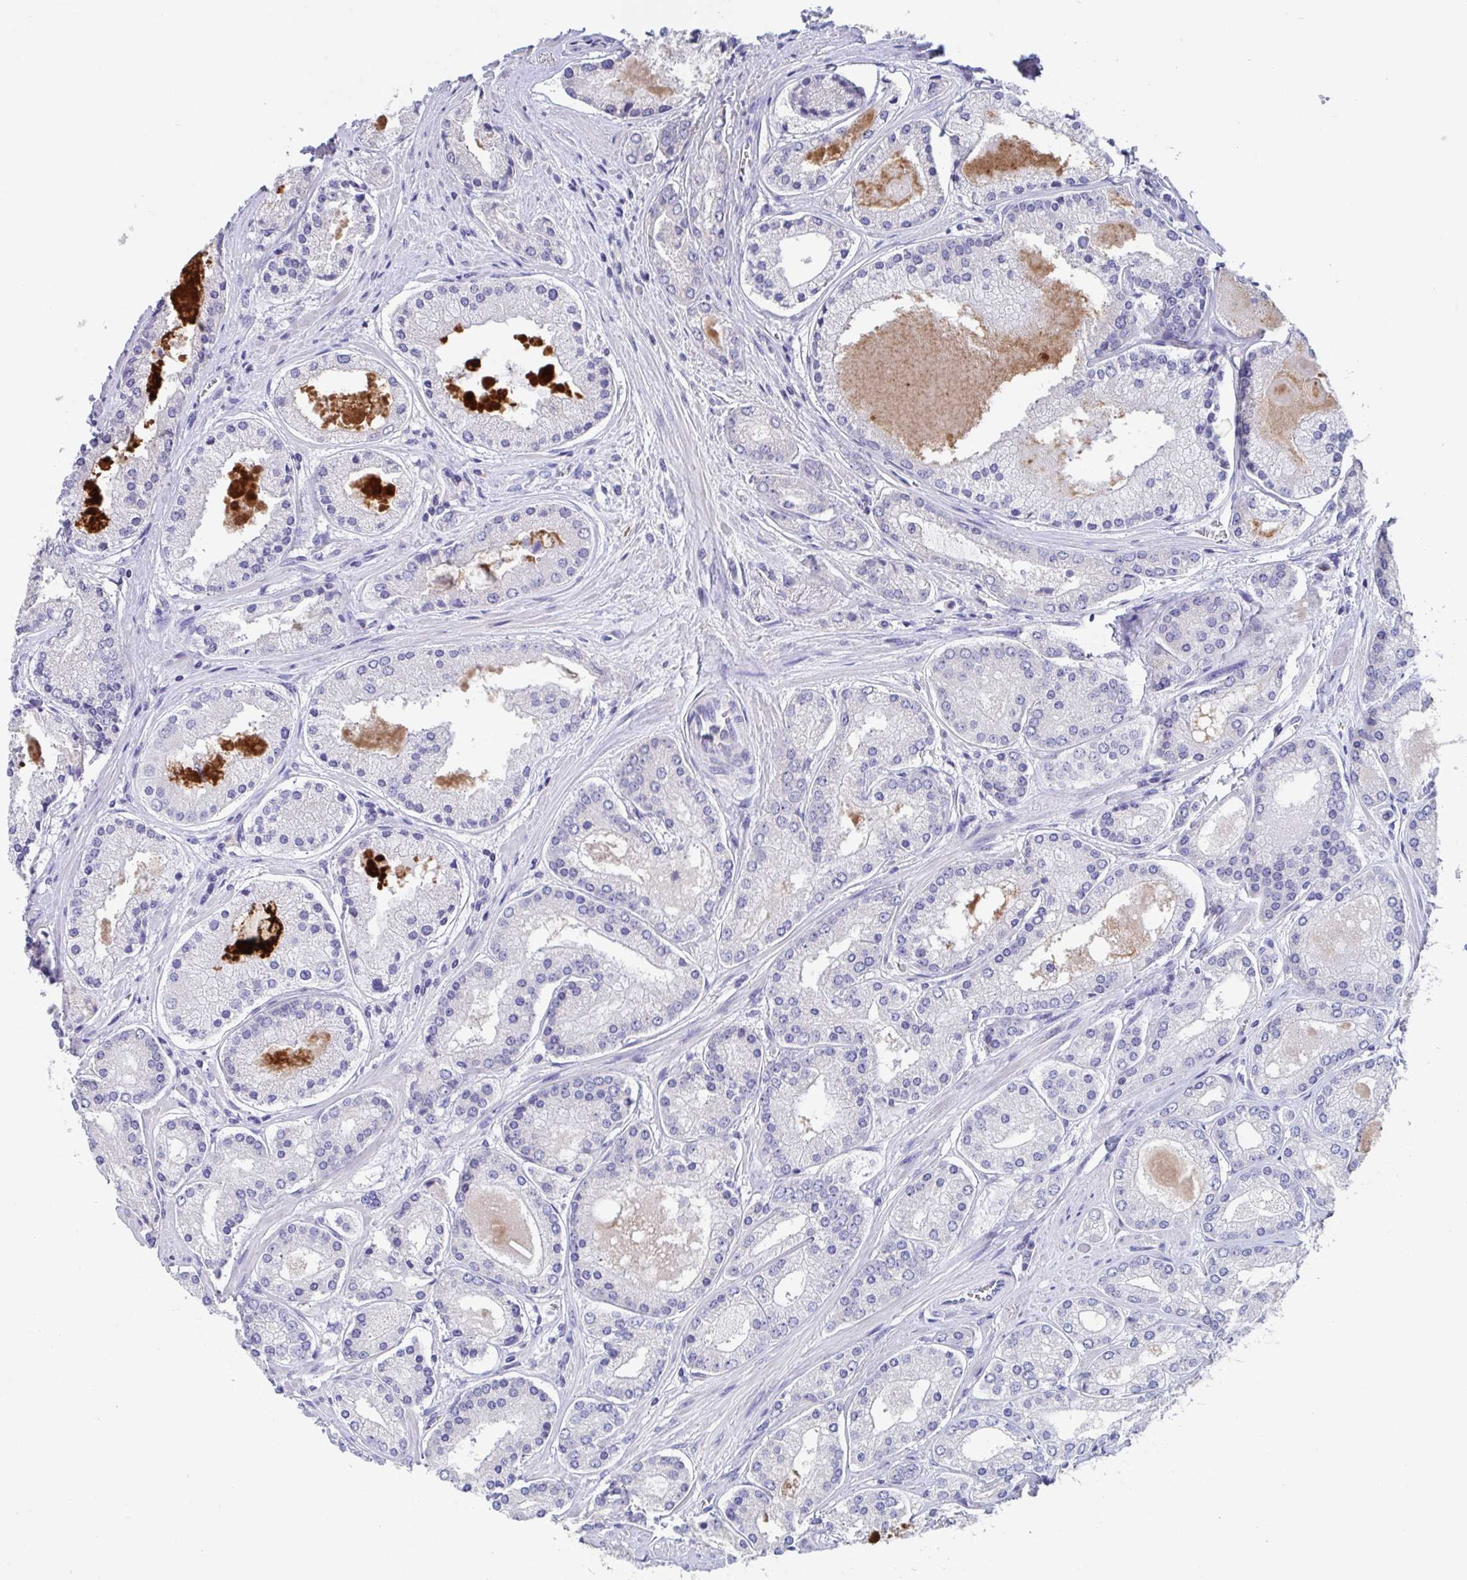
{"staining": {"intensity": "negative", "quantity": "none", "location": "none"}, "tissue": "prostate cancer", "cell_type": "Tumor cells", "image_type": "cancer", "snomed": [{"axis": "morphology", "description": "Adenocarcinoma, High grade"}, {"axis": "topography", "description": "Prostate"}], "caption": "Immunohistochemical staining of prostate cancer (adenocarcinoma (high-grade)) demonstrates no significant expression in tumor cells. (Stains: DAB (3,3'-diaminobenzidine) IHC with hematoxylin counter stain, Microscopy: brightfield microscopy at high magnification).", "gene": "LRRC58", "patient": {"sex": "male", "age": 67}}